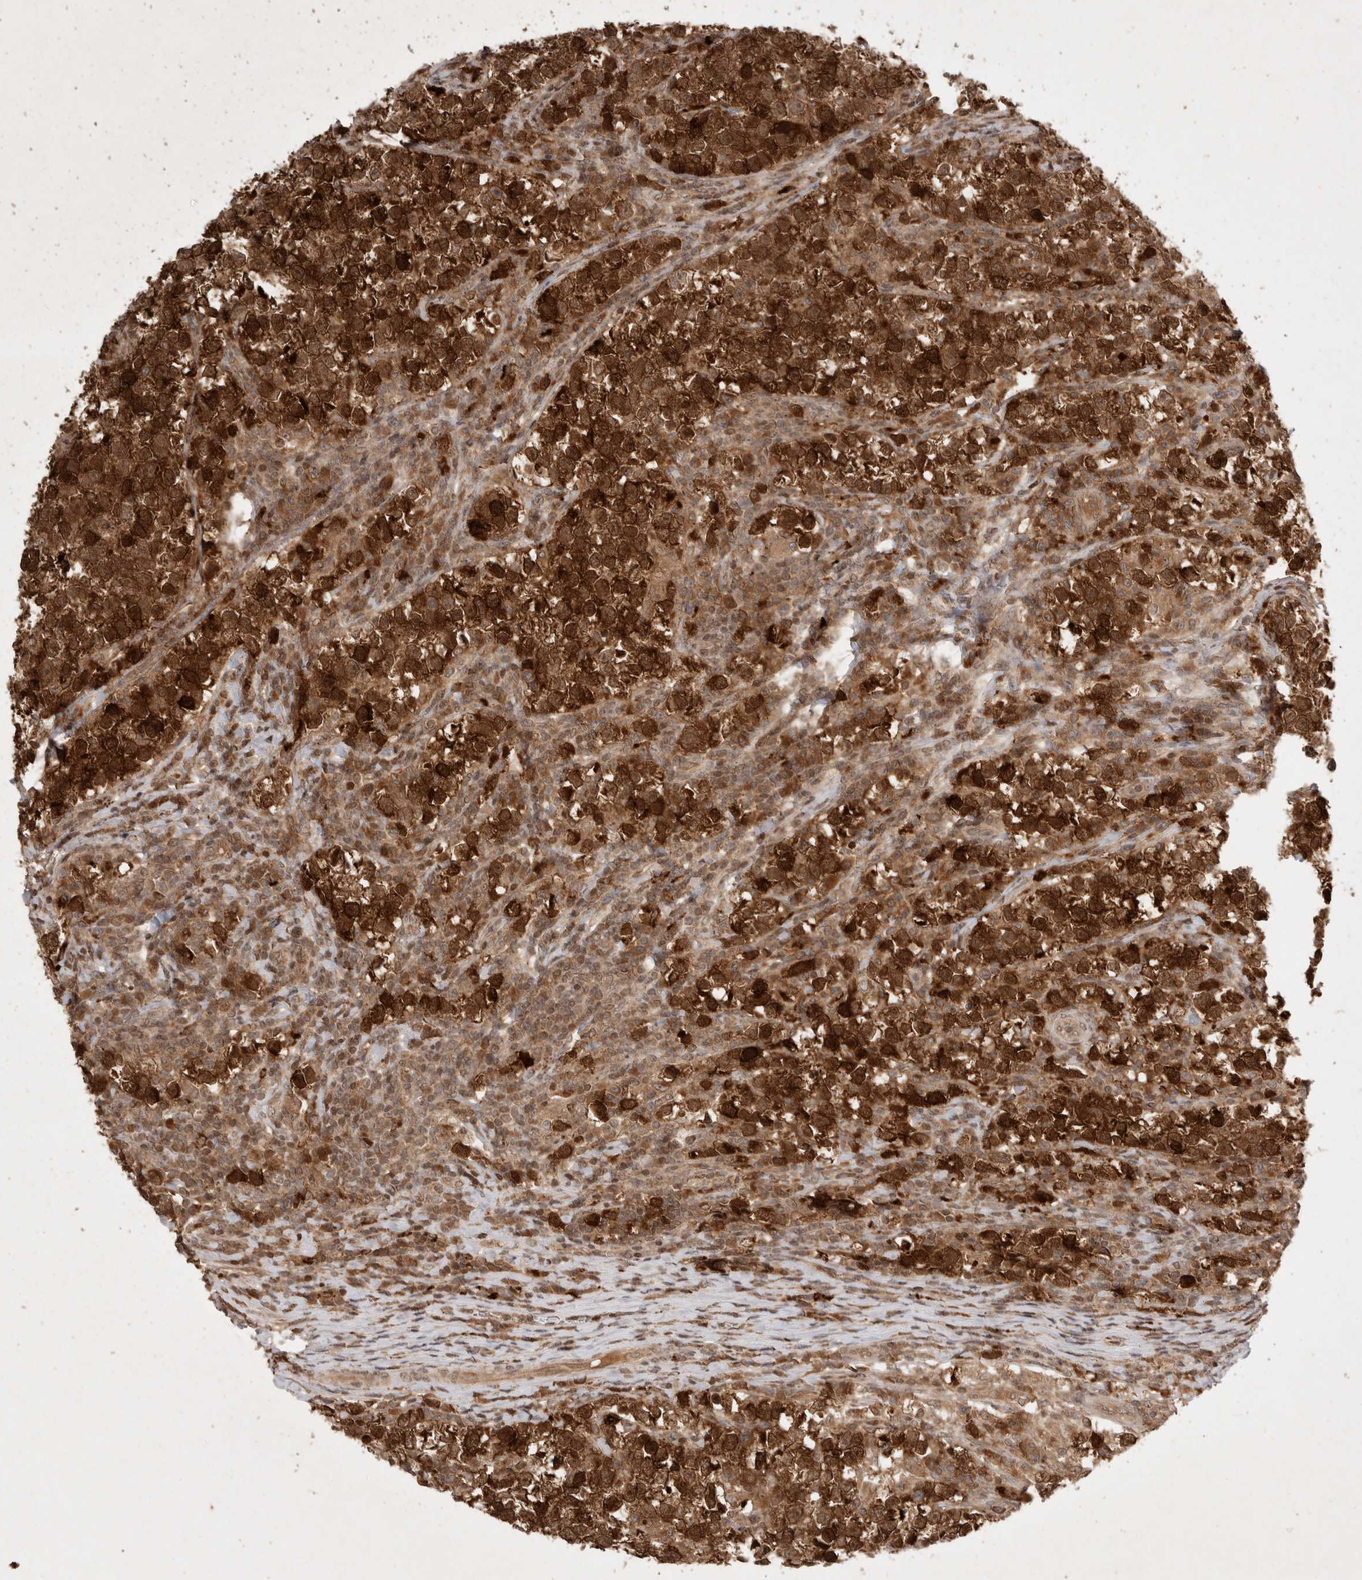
{"staining": {"intensity": "strong", "quantity": ">75%", "location": "cytoplasmic/membranous"}, "tissue": "testis cancer", "cell_type": "Tumor cells", "image_type": "cancer", "snomed": [{"axis": "morphology", "description": "Normal tissue, NOS"}, {"axis": "morphology", "description": "Seminoma, NOS"}, {"axis": "topography", "description": "Testis"}], "caption": "Seminoma (testis) stained with IHC reveals strong cytoplasmic/membranous expression in approximately >75% of tumor cells.", "gene": "FAM221A", "patient": {"sex": "male", "age": 43}}